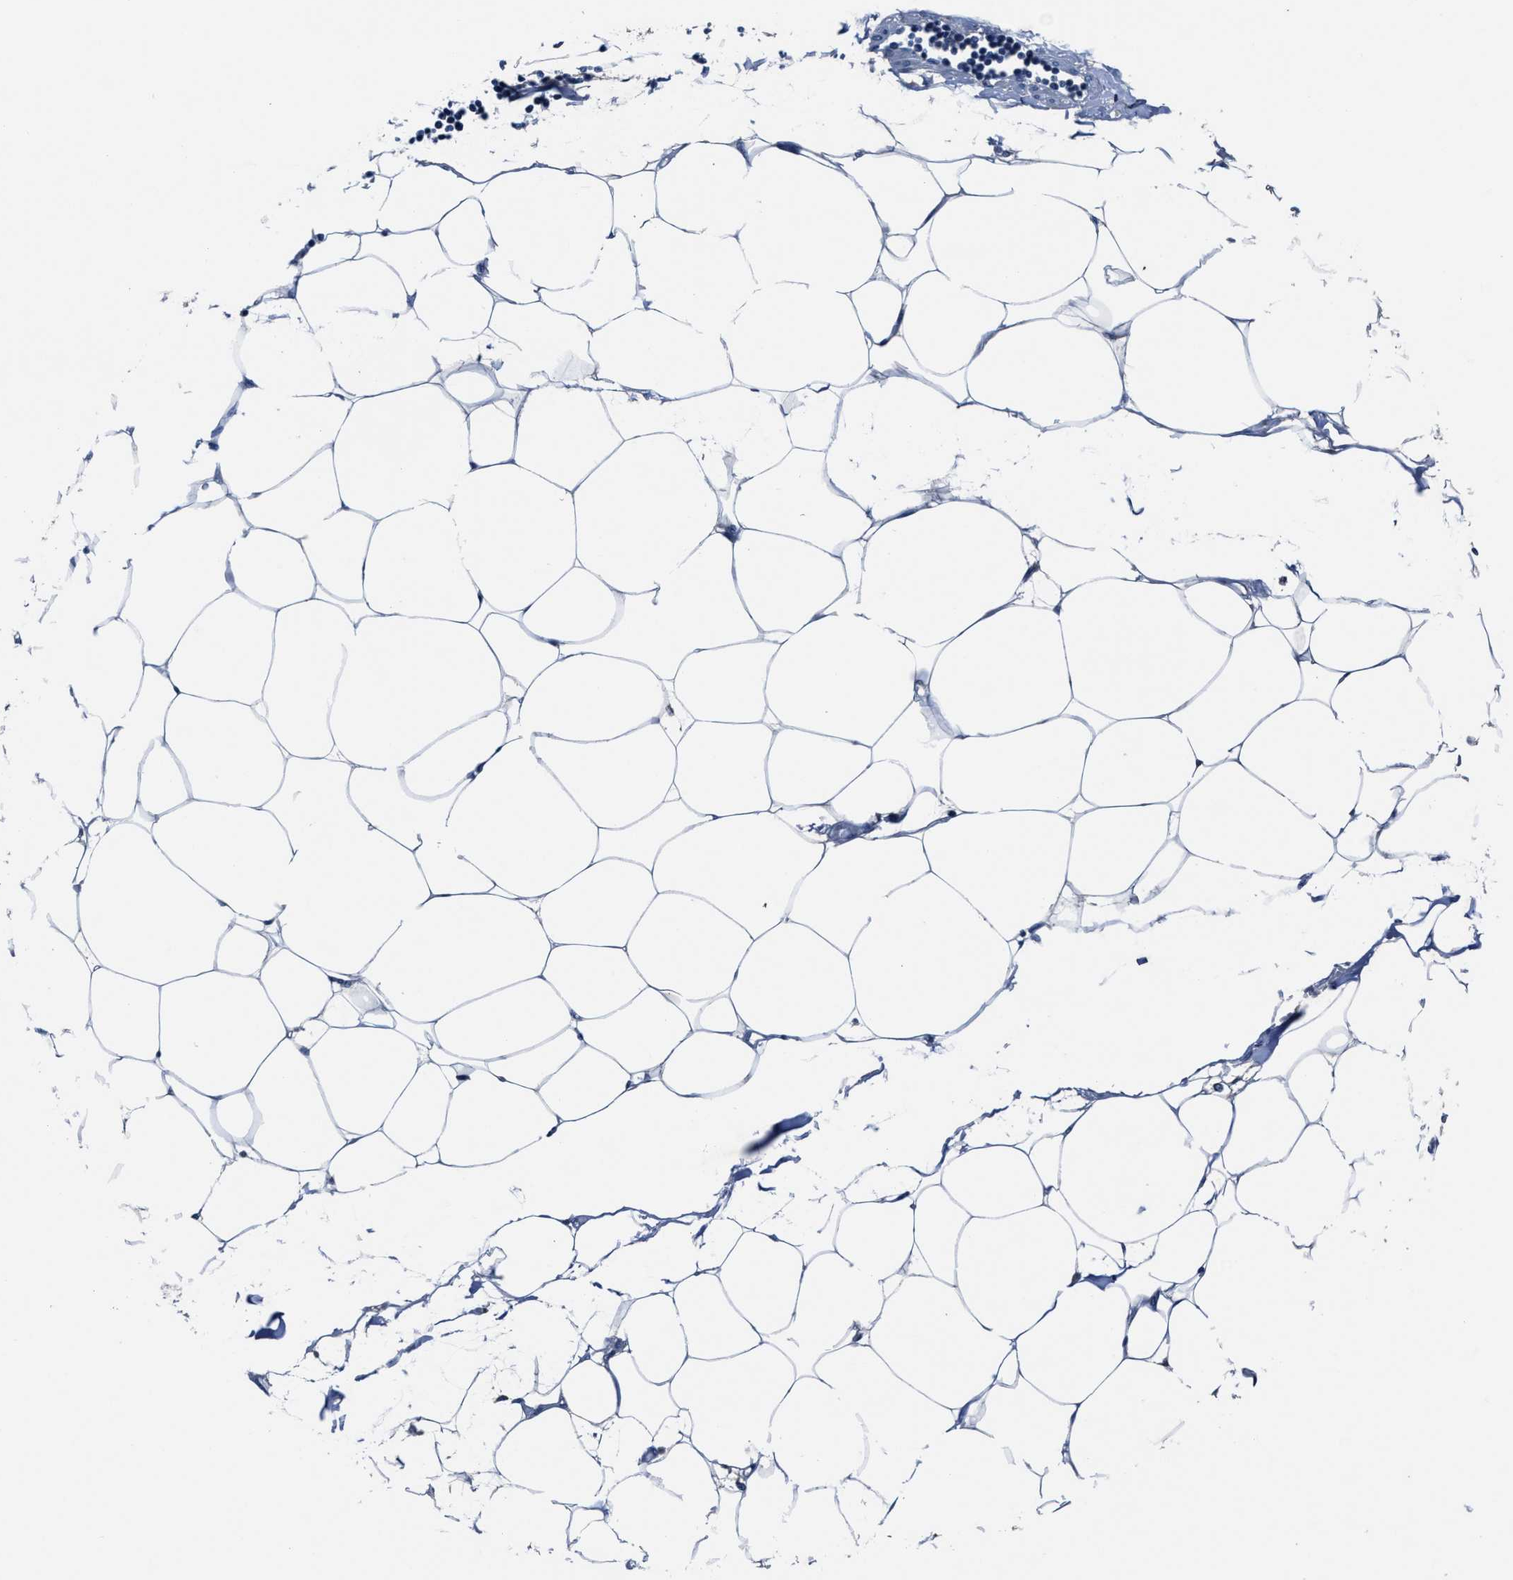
{"staining": {"intensity": "negative", "quantity": "none", "location": "none"}, "tissue": "adipose tissue", "cell_type": "Adipocytes", "image_type": "normal", "snomed": [{"axis": "morphology", "description": "Normal tissue, NOS"}, {"axis": "morphology", "description": "Adenocarcinoma, NOS"}, {"axis": "topography", "description": "Colon"}, {"axis": "topography", "description": "Peripheral nerve tissue"}], "caption": "This is a micrograph of IHC staining of unremarkable adipose tissue, which shows no staining in adipocytes.", "gene": "FGL2", "patient": {"sex": "male", "age": 14}}